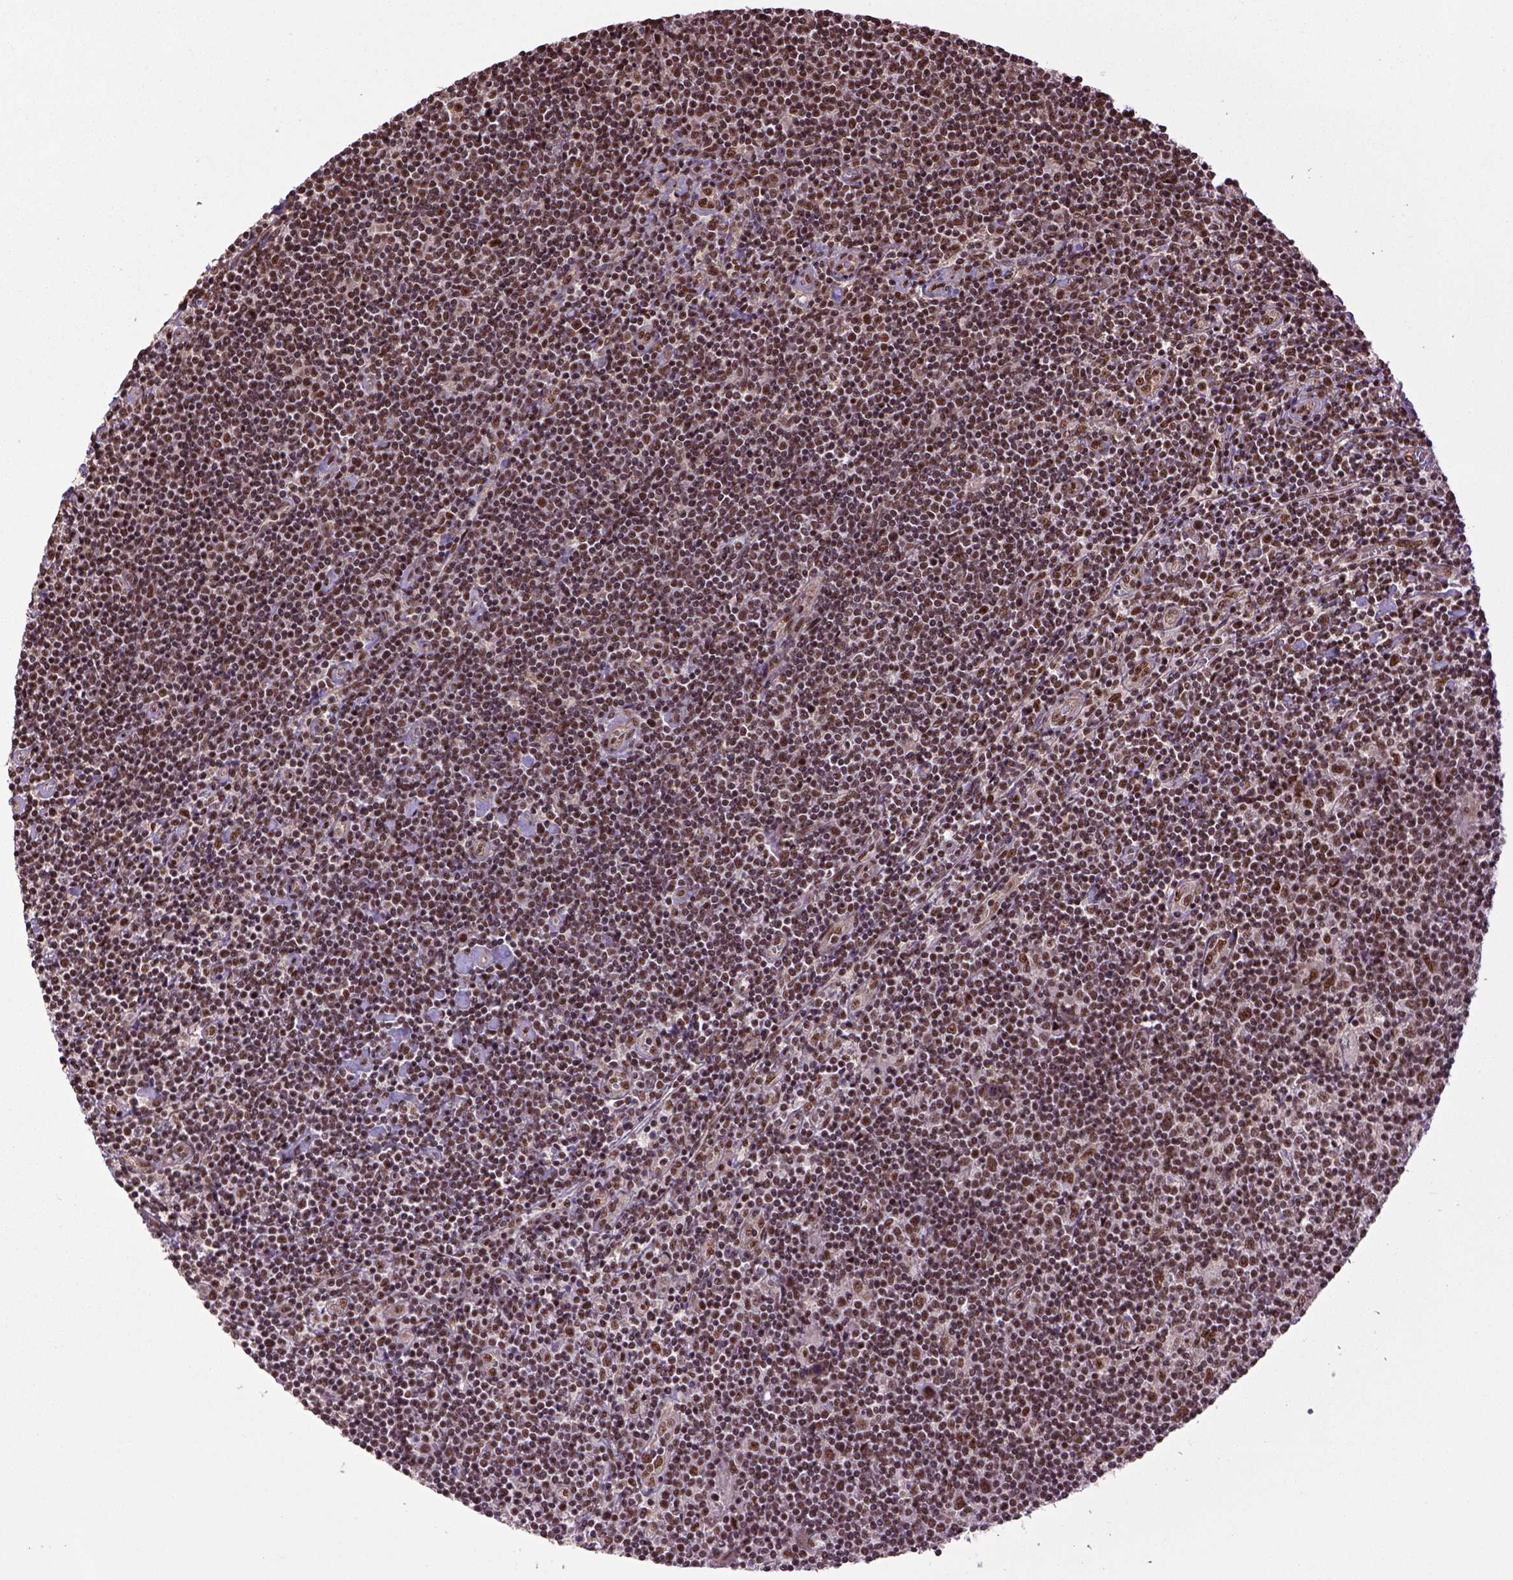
{"staining": {"intensity": "strong", "quantity": ">75%", "location": "nuclear"}, "tissue": "lymphoma", "cell_type": "Tumor cells", "image_type": "cancer", "snomed": [{"axis": "morphology", "description": "Hodgkin's disease, NOS"}, {"axis": "topography", "description": "Lymph node"}], "caption": "IHC of Hodgkin's disease demonstrates high levels of strong nuclear positivity in about >75% of tumor cells. Nuclei are stained in blue.", "gene": "PPIG", "patient": {"sex": "male", "age": 40}}